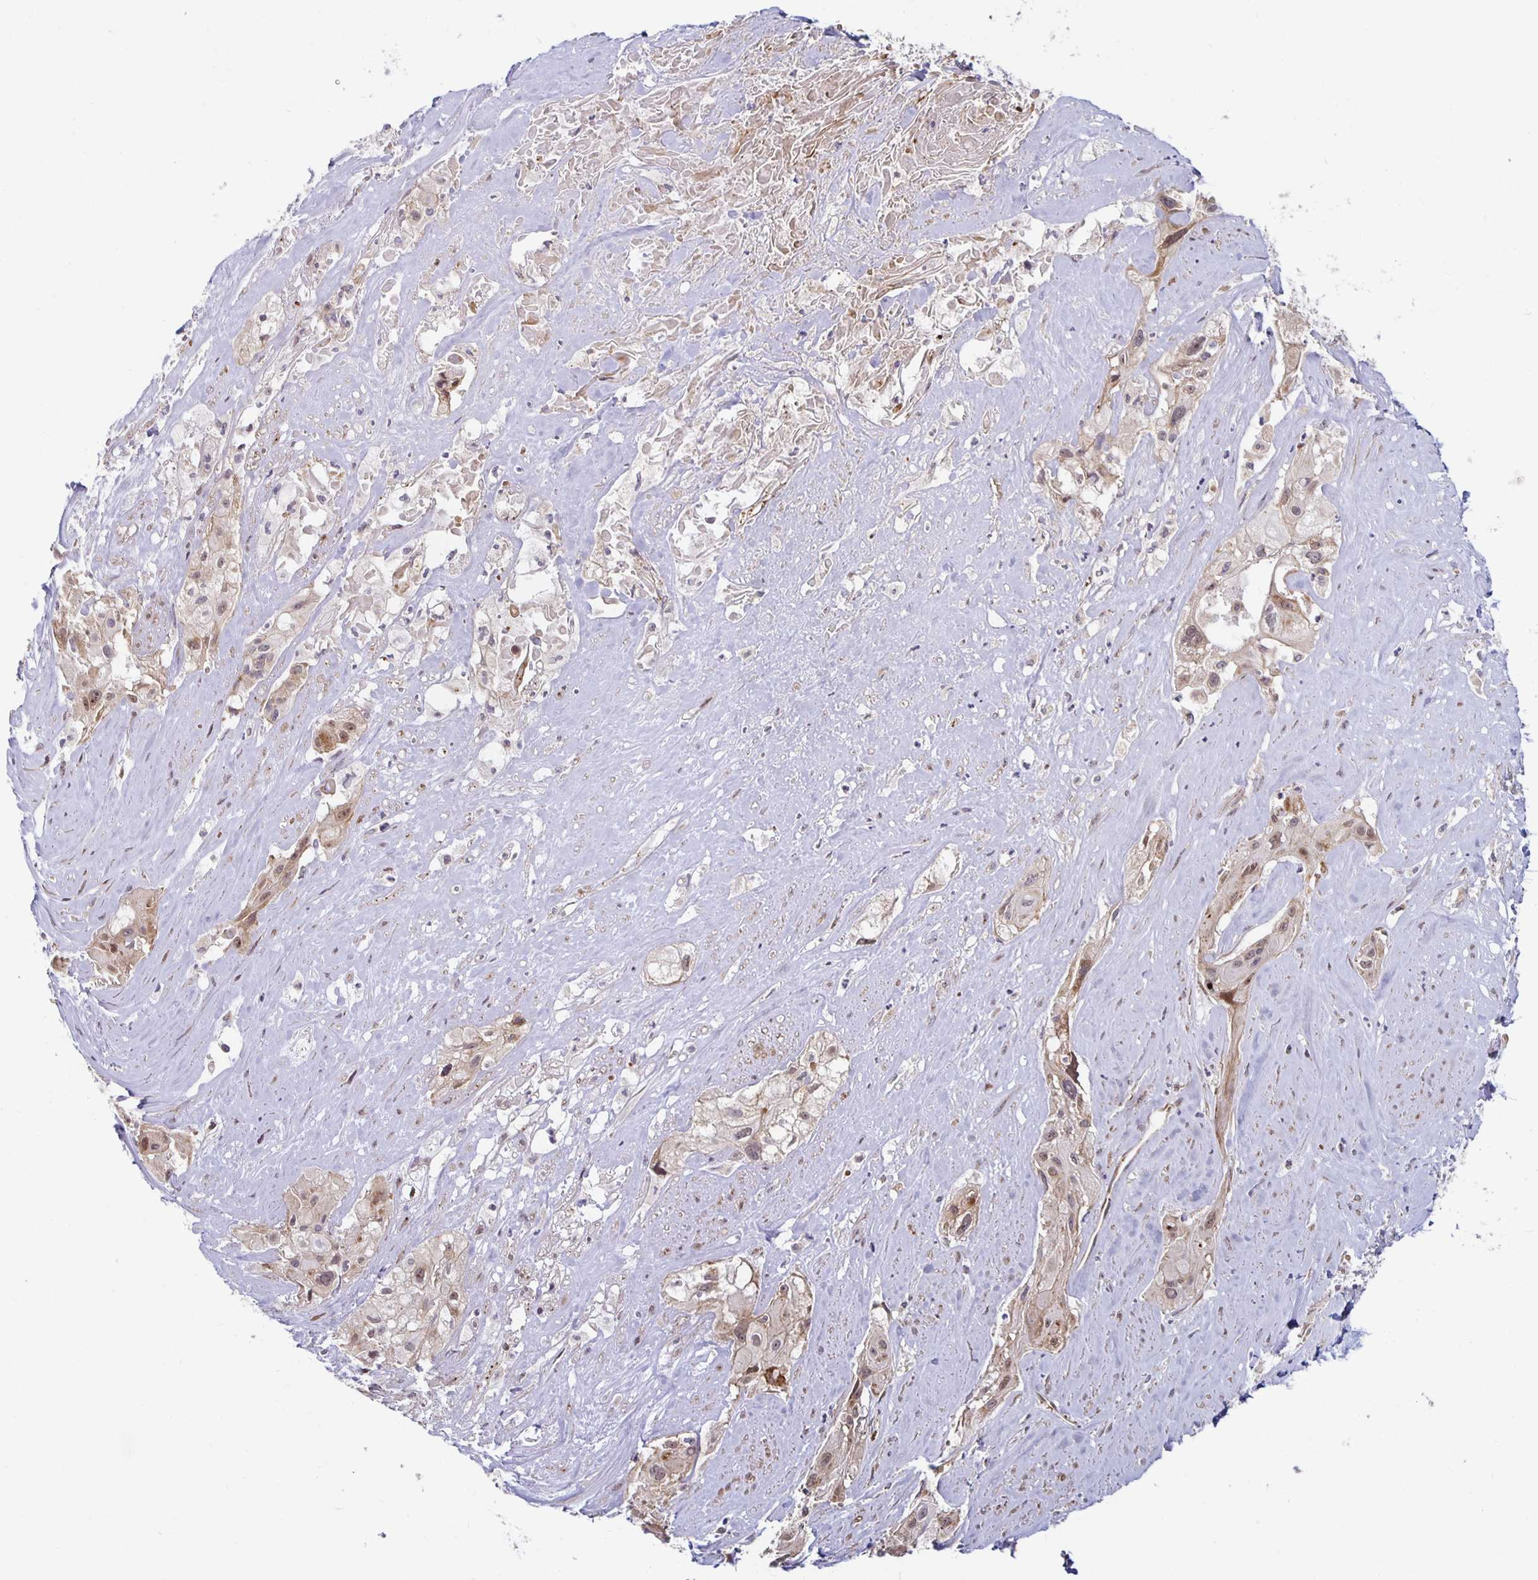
{"staining": {"intensity": "moderate", "quantity": "<25%", "location": "cytoplasmic/membranous,nuclear"}, "tissue": "cervical cancer", "cell_type": "Tumor cells", "image_type": "cancer", "snomed": [{"axis": "morphology", "description": "Squamous cell carcinoma, NOS"}, {"axis": "topography", "description": "Cervix"}], "caption": "Immunohistochemistry (IHC) of cervical squamous cell carcinoma reveals low levels of moderate cytoplasmic/membranous and nuclear expression in approximately <25% of tumor cells.", "gene": "MRPL28", "patient": {"sex": "female", "age": 49}}